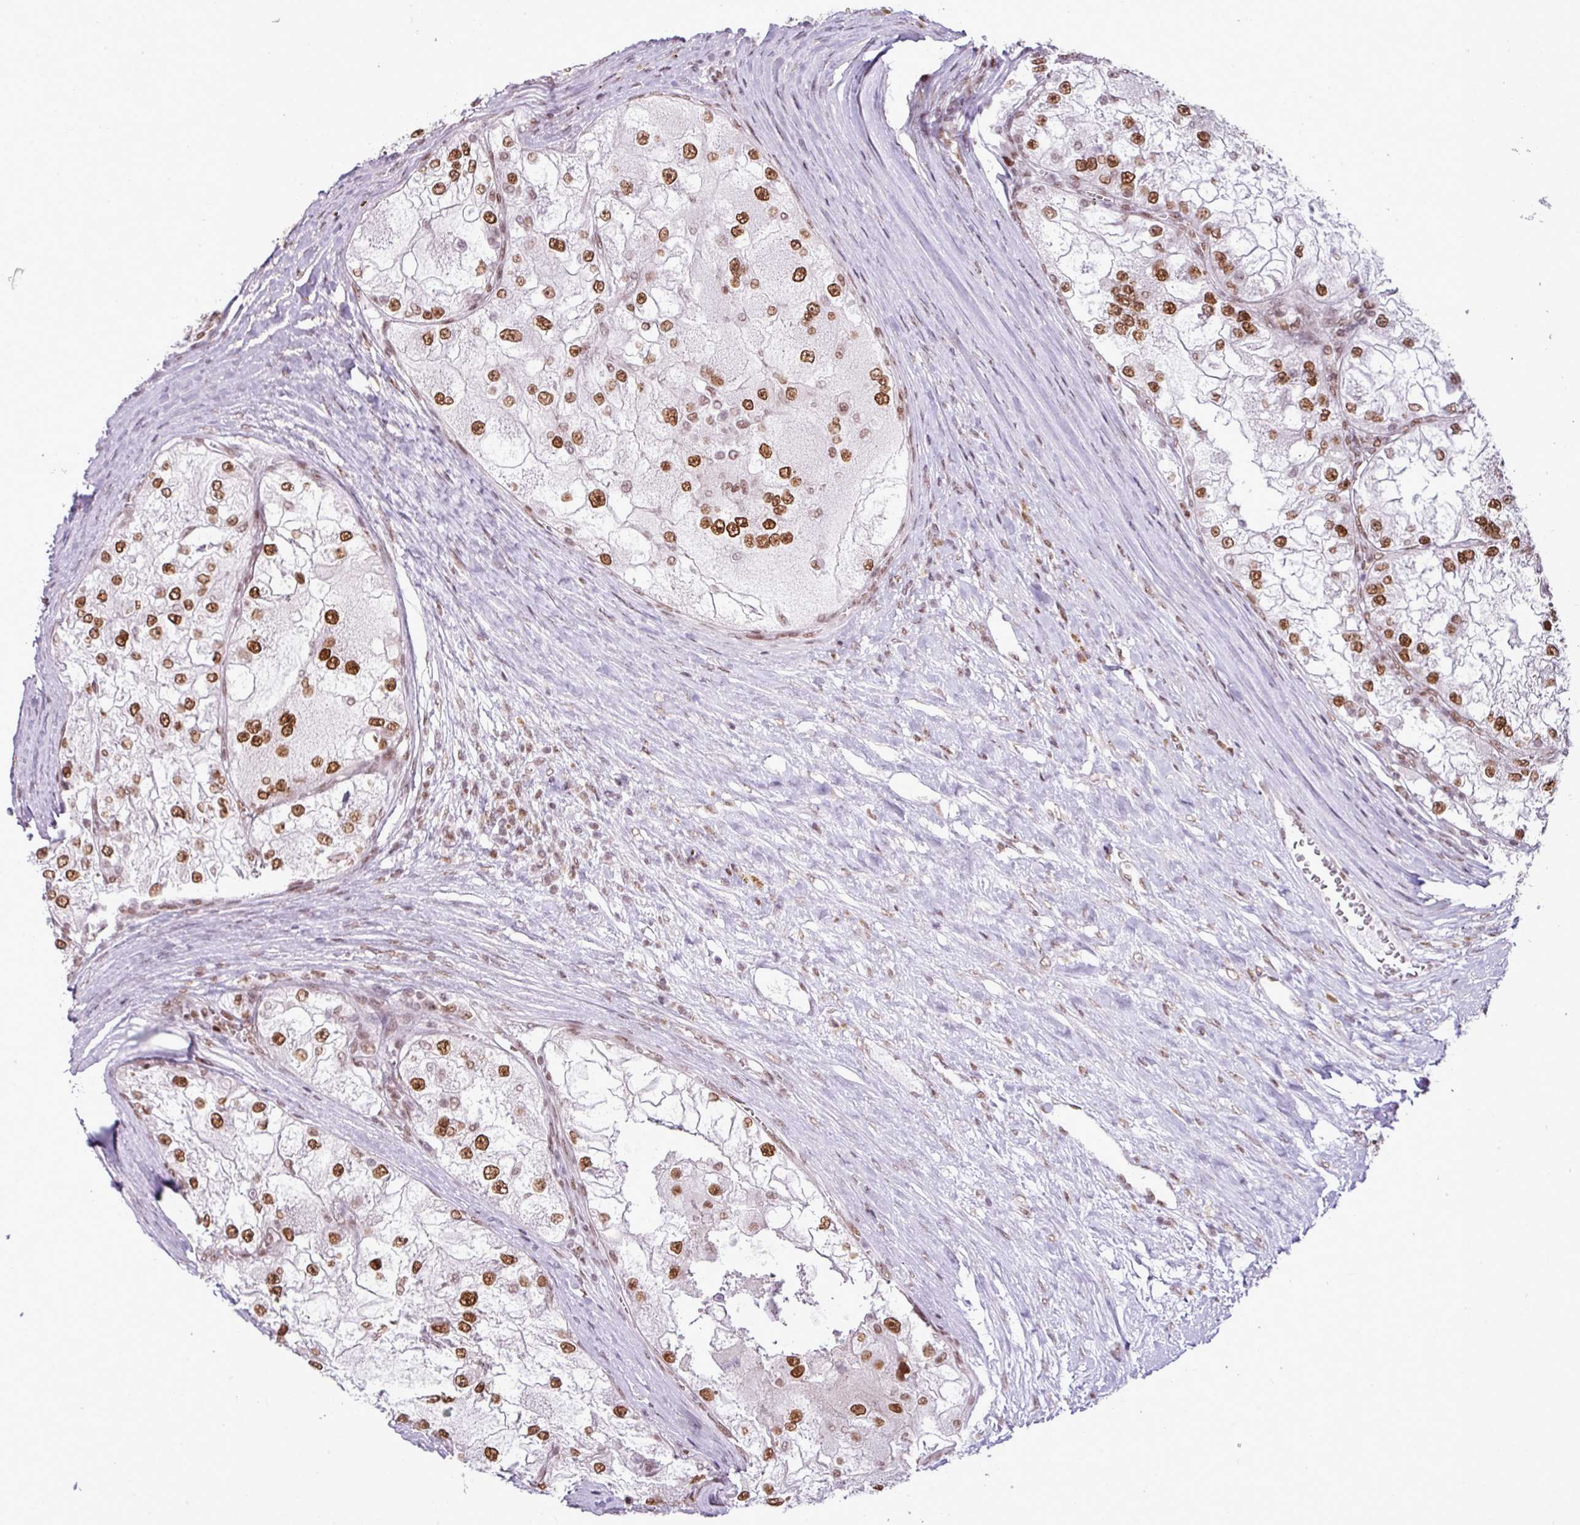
{"staining": {"intensity": "strong", "quantity": ">75%", "location": "nuclear"}, "tissue": "renal cancer", "cell_type": "Tumor cells", "image_type": "cancer", "snomed": [{"axis": "morphology", "description": "Adenocarcinoma, NOS"}, {"axis": "topography", "description": "Kidney"}], "caption": "Renal adenocarcinoma tissue reveals strong nuclear expression in about >75% of tumor cells", "gene": "ARL6IP4", "patient": {"sex": "female", "age": 72}}